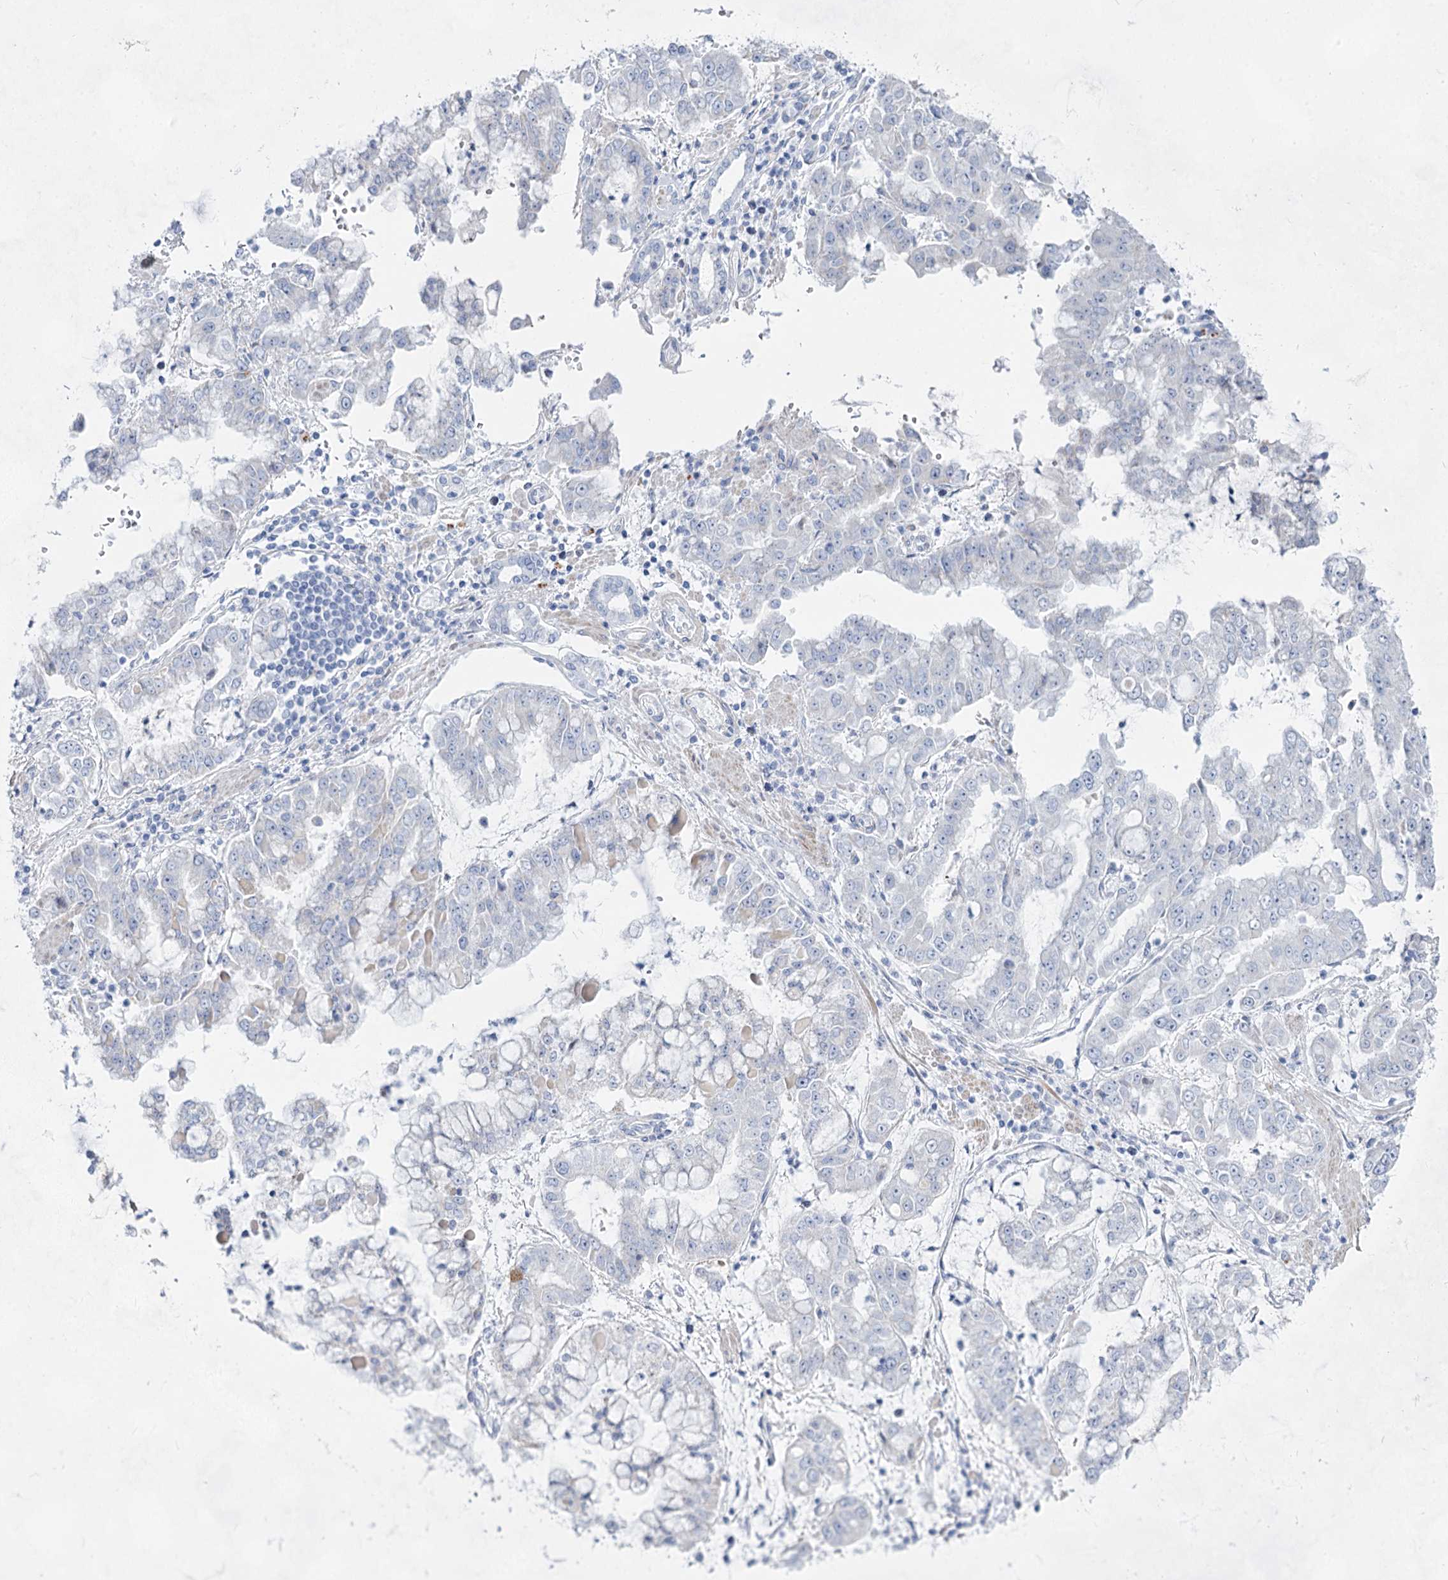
{"staining": {"intensity": "negative", "quantity": "none", "location": "none"}, "tissue": "stomach cancer", "cell_type": "Tumor cells", "image_type": "cancer", "snomed": [{"axis": "morphology", "description": "Adenocarcinoma, NOS"}, {"axis": "topography", "description": "Stomach"}], "caption": "Image shows no protein expression in tumor cells of stomach adenocarcinoma tissue.", "gene": "ACRV1", "patient": {"sex": "male", "age": 76}}